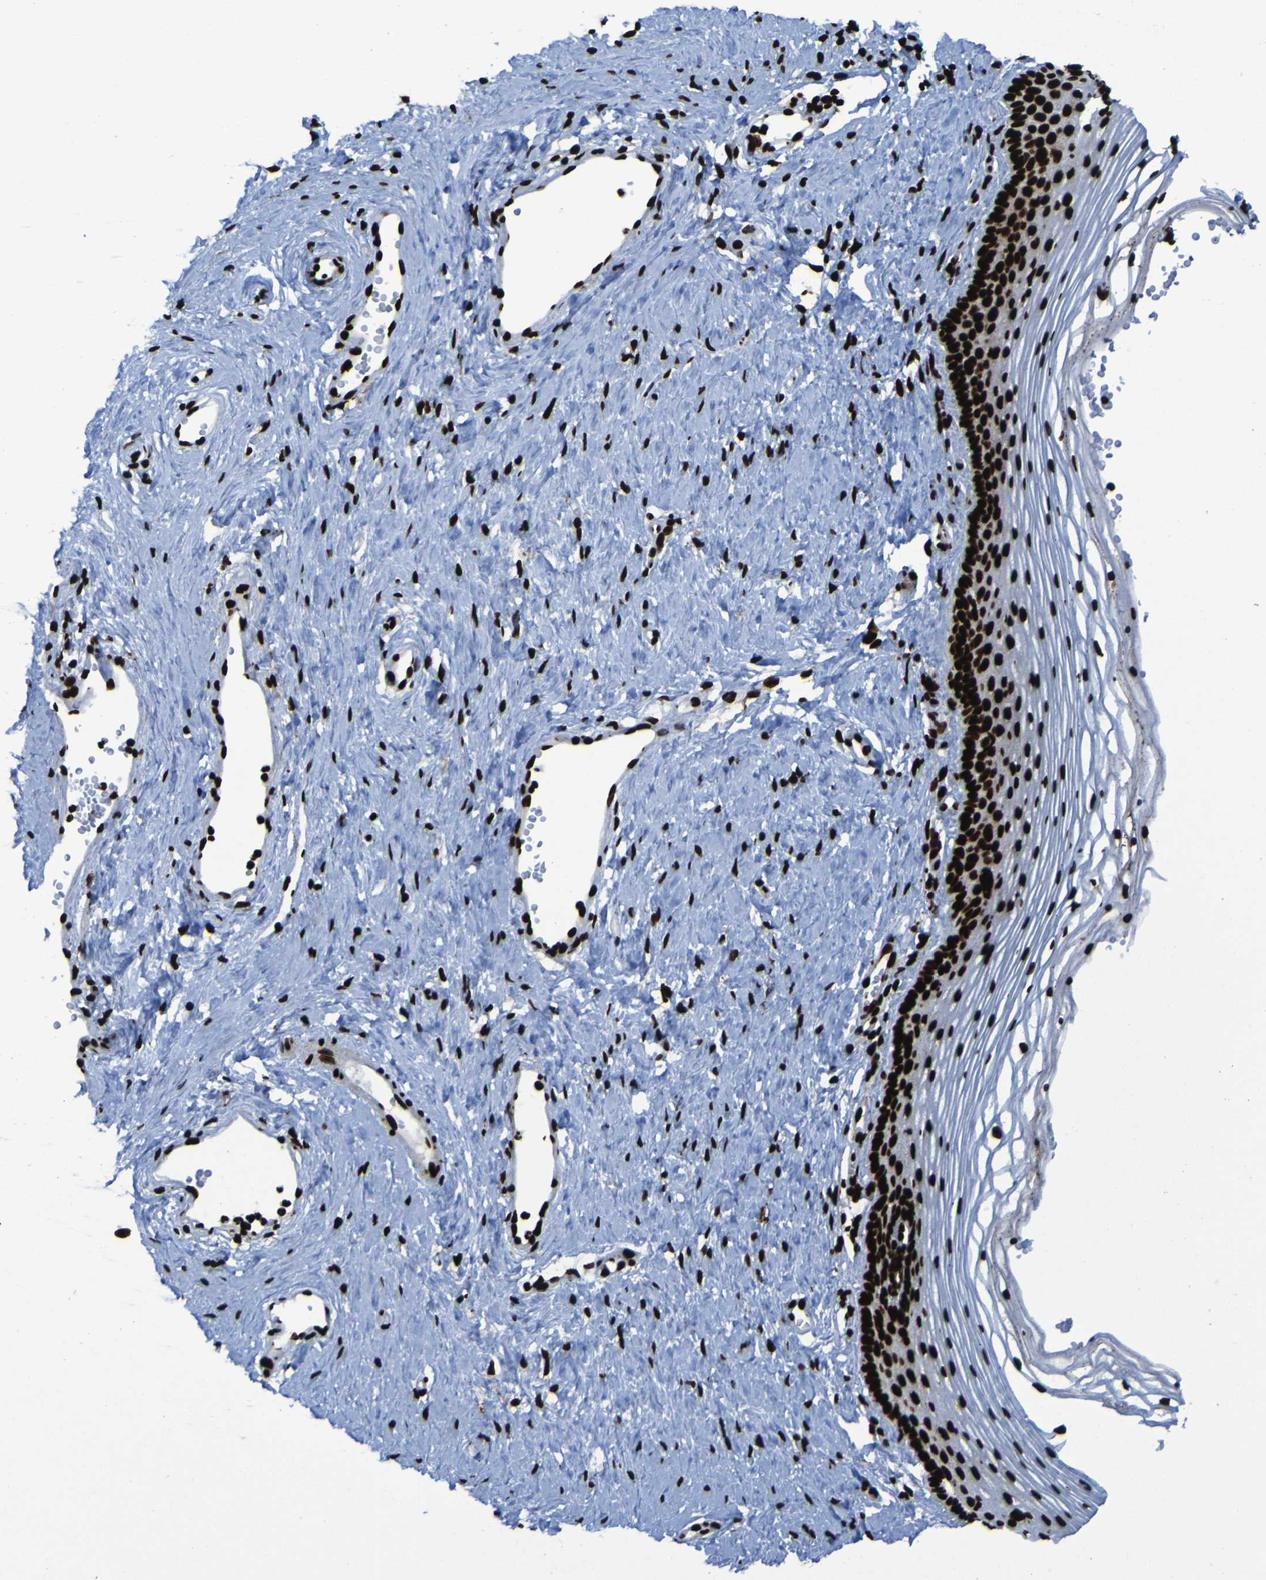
{"staining": {"intensity": "strong", "quantity": ">75%", "location": "nuclear"}, "tissue": "vagina", "cell_type": "Squamous epithelial cells", "image_type": "normal", "snomed": [{"axis": "morphology", "description": "Normal tissue, NOS"}, {"axis": "topography", "description": "Vagina"}], "caption": "The photomicrograph displays staining of normal vagina, revealing strong nuclear protein positivity (brown color) within squamous epithelial cells.", "gene": "NPM1", "patient": {"sex": "female", "age": 32}}